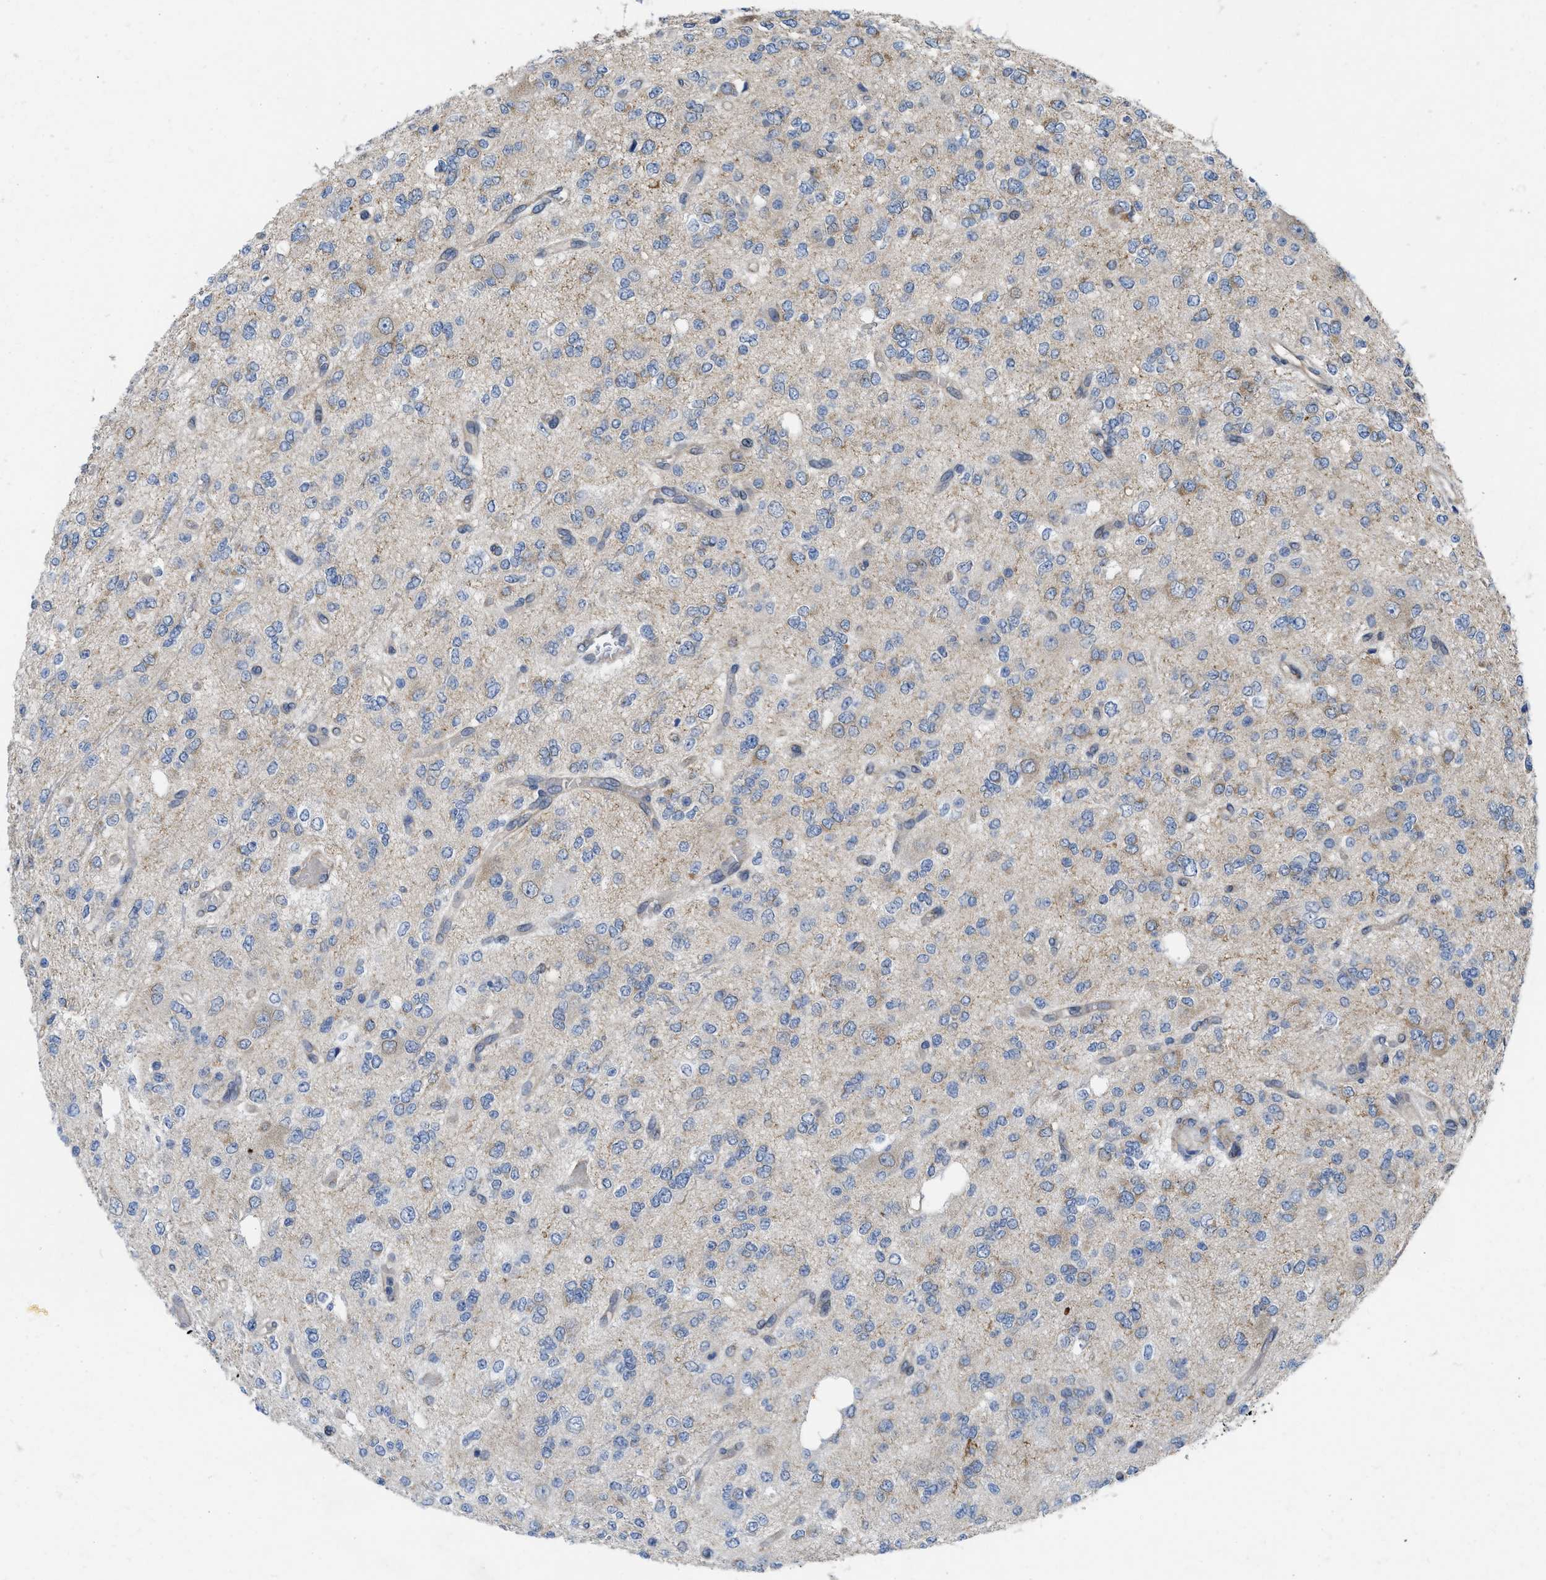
{"staining": {"intensity": "moderate", "quantity": "<25%", "location": "cytoplasmic/membranous"}, "tissue": "glioma", "cell_type": "Tumor cells", "image_type": "cancer", "snomed": [{"axis": "morphology", "description": "Glioma, malignant, Low grade"}, {"axis": "topography", "description": "Brain"}], "caption": "The photomicrograph demonstrates immunohistochemical staining of glioma. There is moderate cytoplasmic/membranous positivity is seen in approximately <25% of tumor cells.", "gene": "EOGT", "patient": {"sex": "male", "age": 38}}